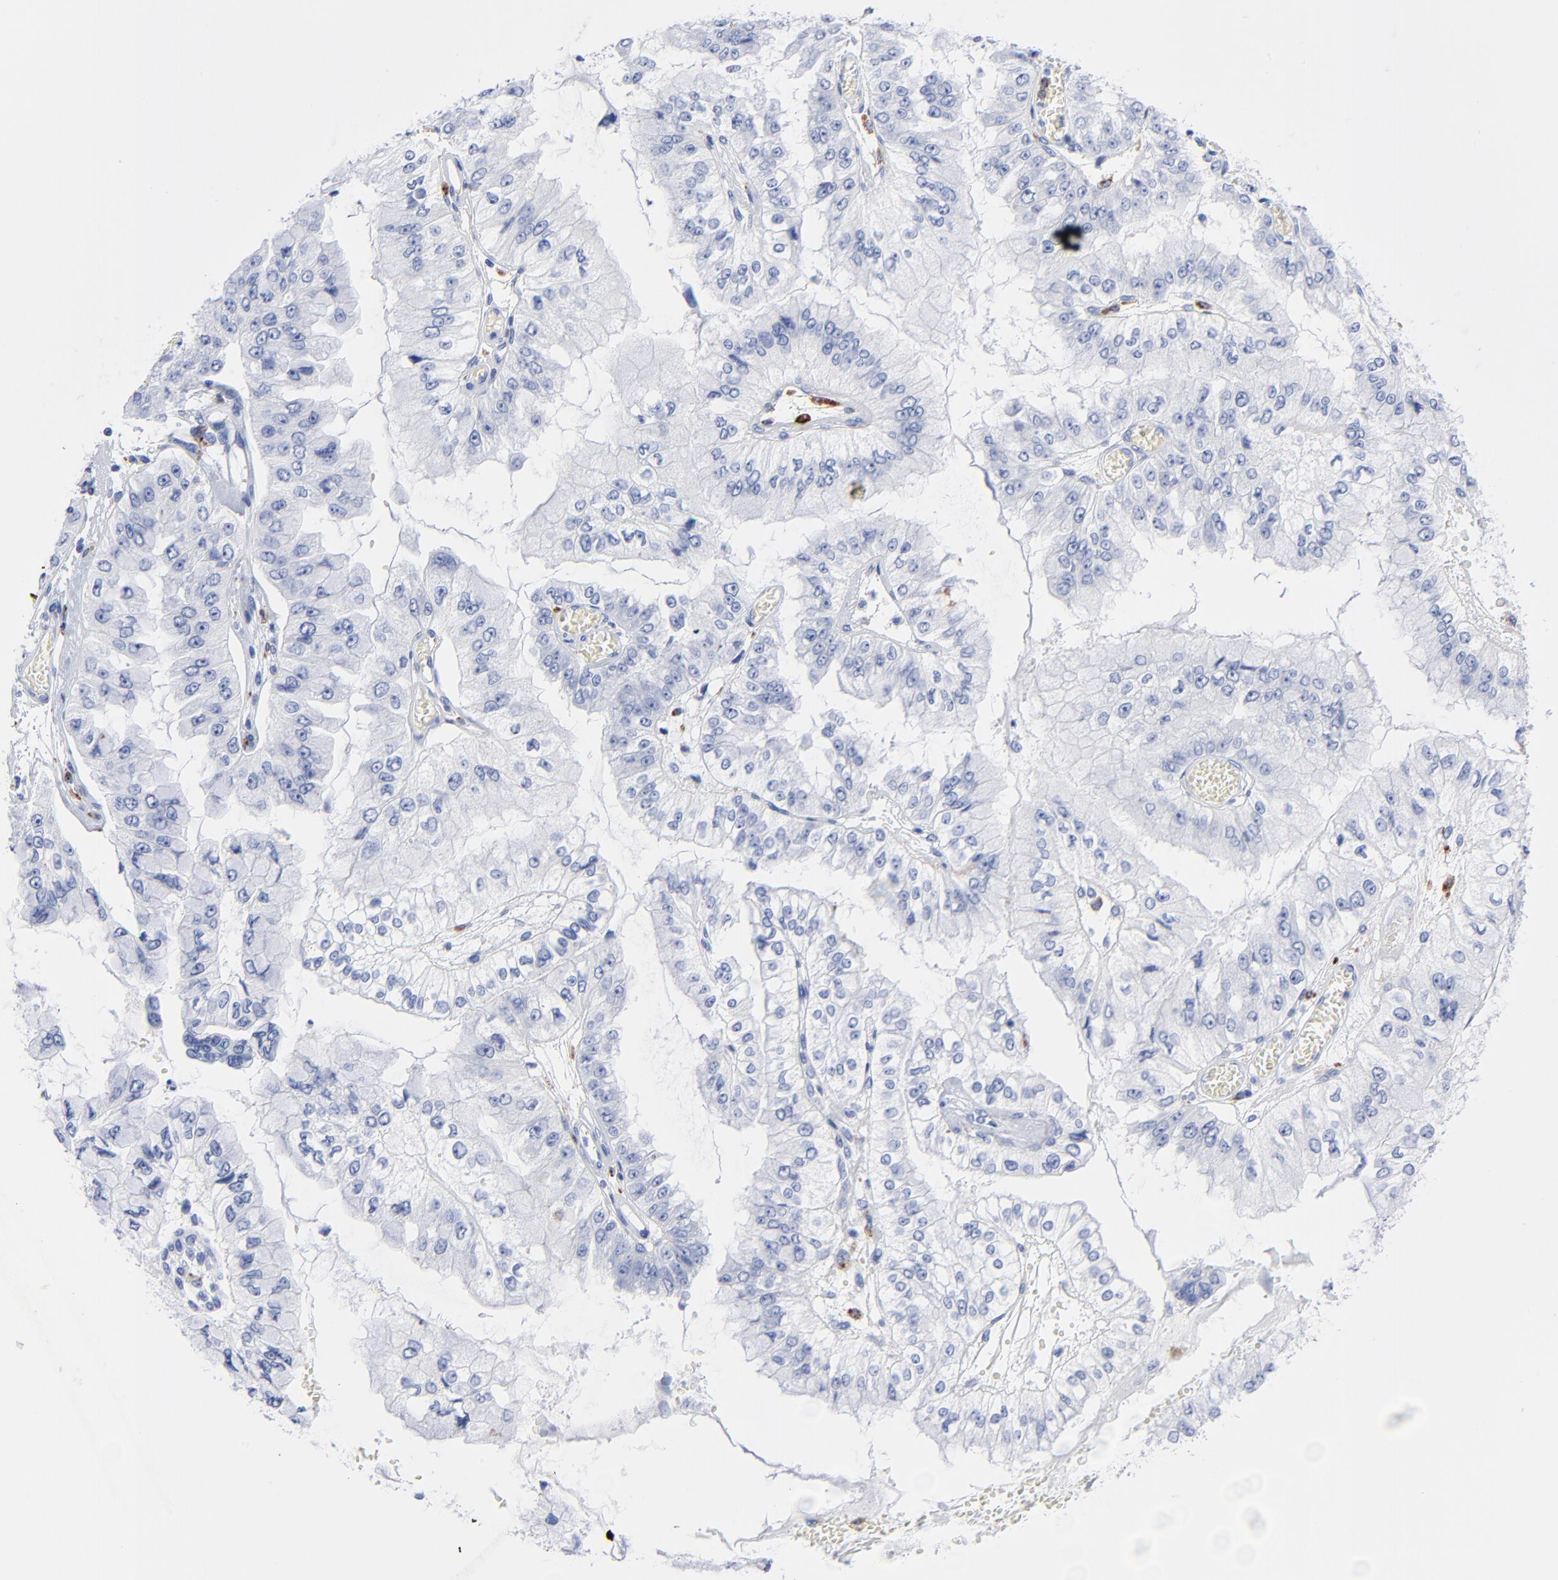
{"staining": {"intensity": "negative", "quantity": "none", "location": "none"}, "tissue": "liver cancer", "cell_type": "Tumor cells", "image_type": "cancer", "snomed": [{"axis": "morphology", "description": "Cholangiocarcinoma"}, {"axis": "topography", "description": "Liver"}], "caption": "High magnification brightfield microscopy of cholangiocarcinoma (liver) stained with DAB (3,3'-diaminobenzidine) (brown) and counterstained with hematoxylin (blue): tumor cells show no significant expression.", "gene": "CPVL", "patient": {"sex": "female", "age": 79}}